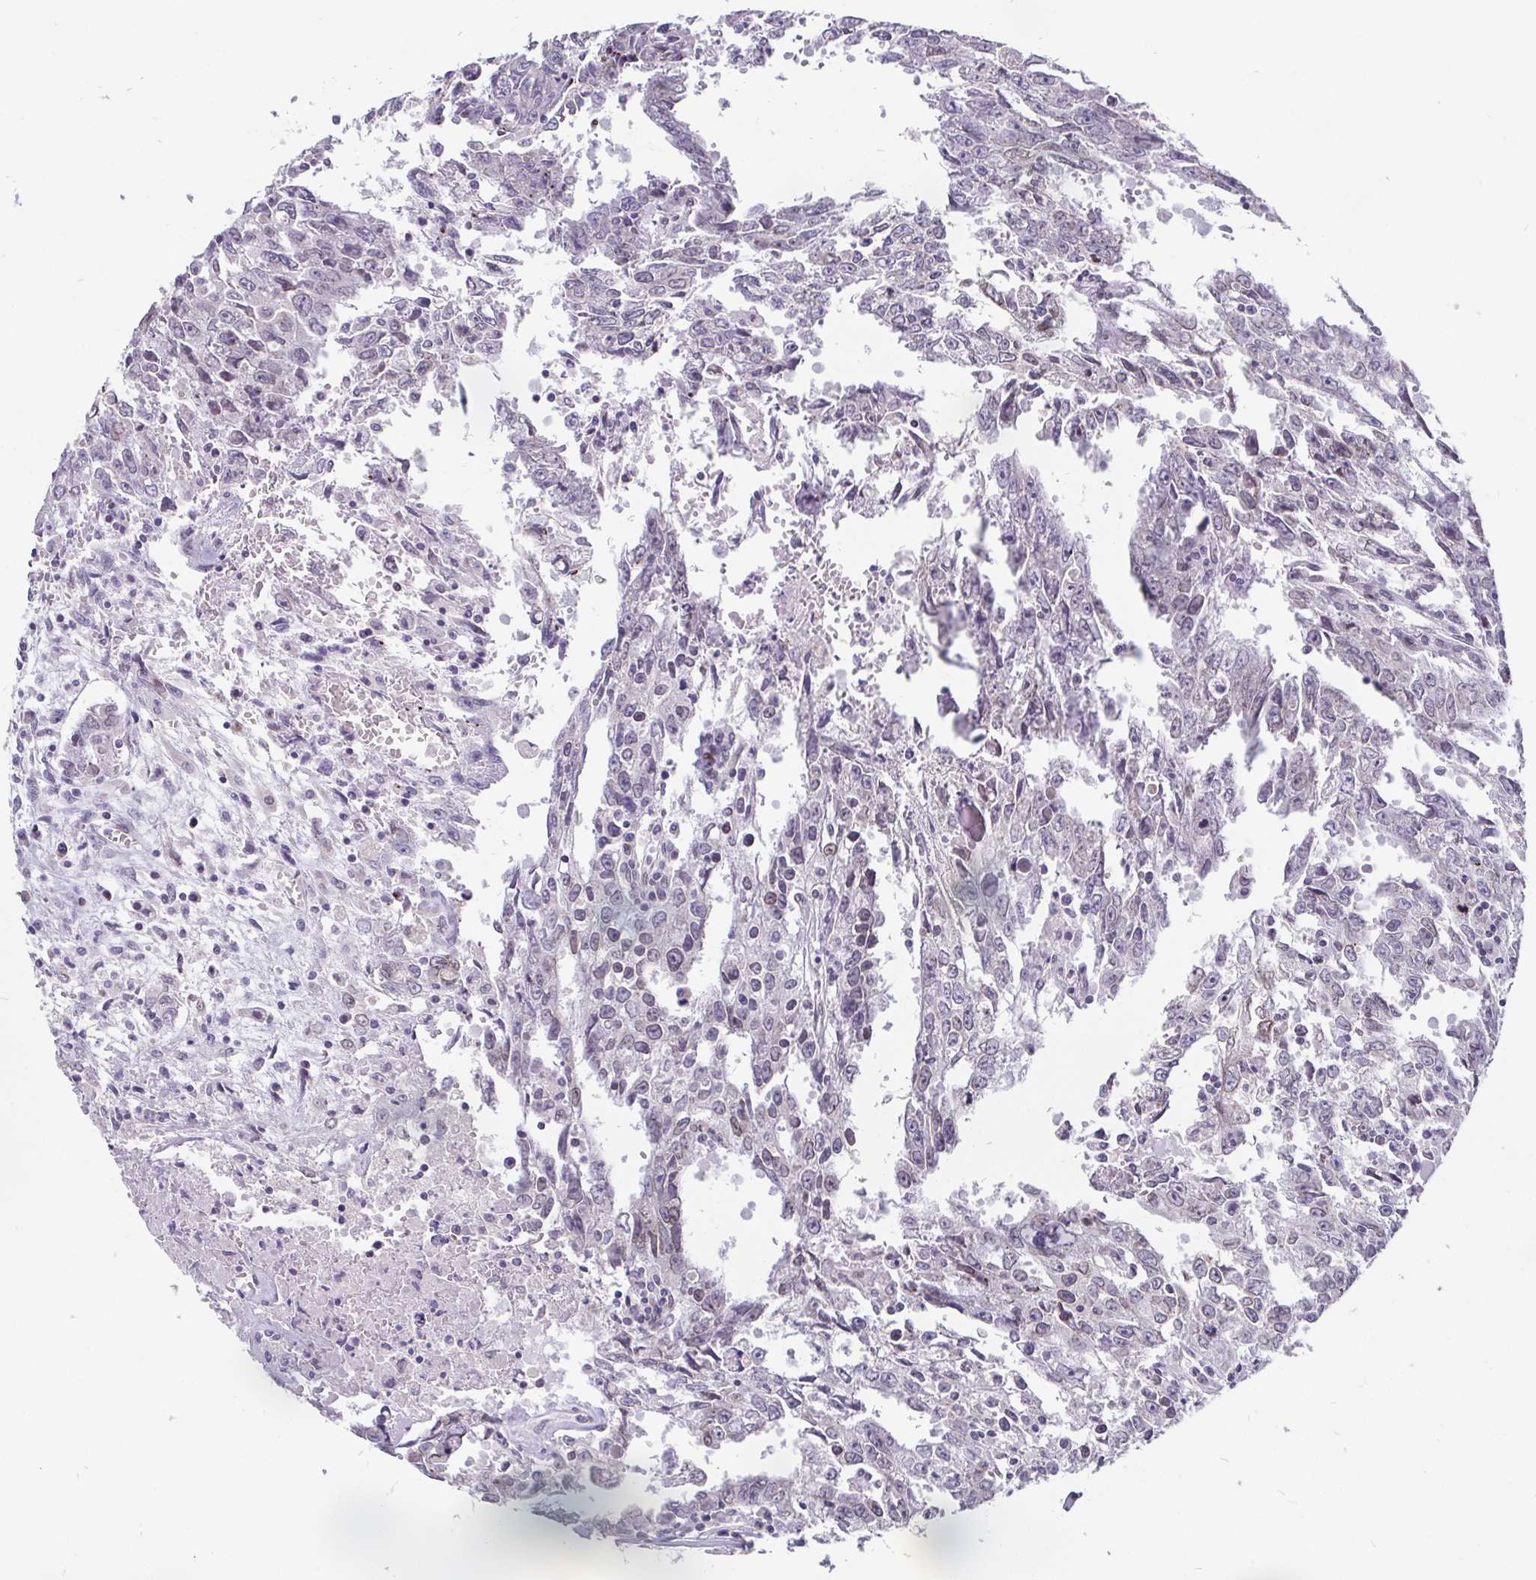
{"staining": {"intensity": "negative", "quantity": "none", "location": "none"}, "tissue": "testis cancer", "cell_type": "Tumor cells", "image_type": "cancer", "snomed": [{"axis": "morphology", "description": "Carcinoma, Embryonal, NOS"}, {"axis": "topography", "description": "Testis"}], "caption": "High power microscopy micrograph of an immunohistochemistry (IHC) histopathology image of embryonal carcinoma (testis), revealing no significant staining in tumor cells.", "gene": "EMD", "patient": {"sex": "male", "age": 22}}